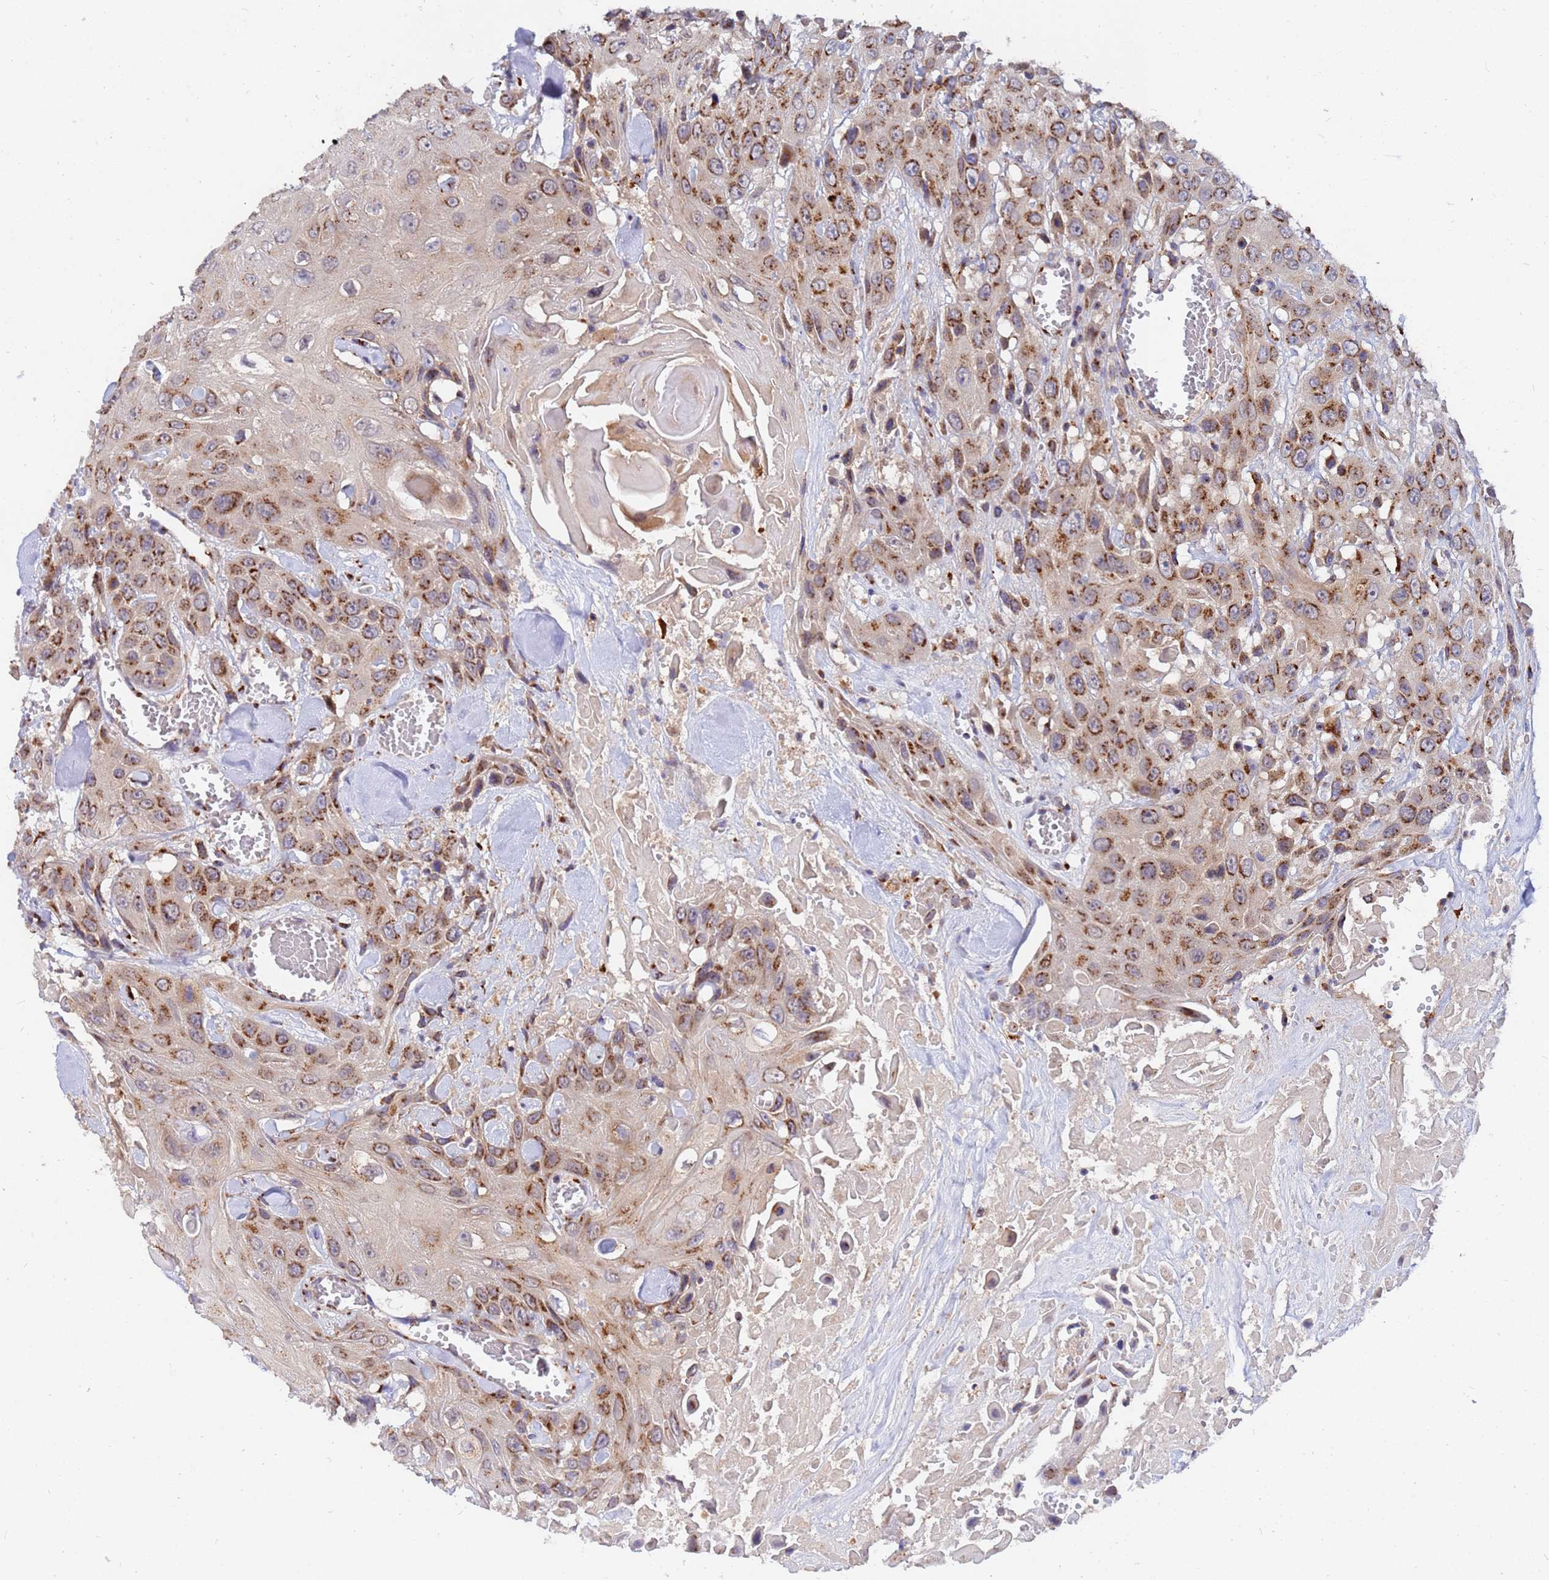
{"staining": {"intensity": "moderate", "quantity": ">75%", "location": "cytoplasmic/membranous"}, "tissue": "head and neck cancer", "cell_type": "Tumor cells", "image_type": "cancer", "snomed": [{"axis": "morphology", "description": "Squamous cell carcinoma, NOS"}, {"axis": "topography", "description": "Head-Neck"}], "caption": "Protein expression analysis of human head and neck cancer reveals moderate cytoplasmic/membranous staining in approximately >75% of tumor cells.", "gene": "HPS3", "patient": {"sex": "male", "age": 81}}